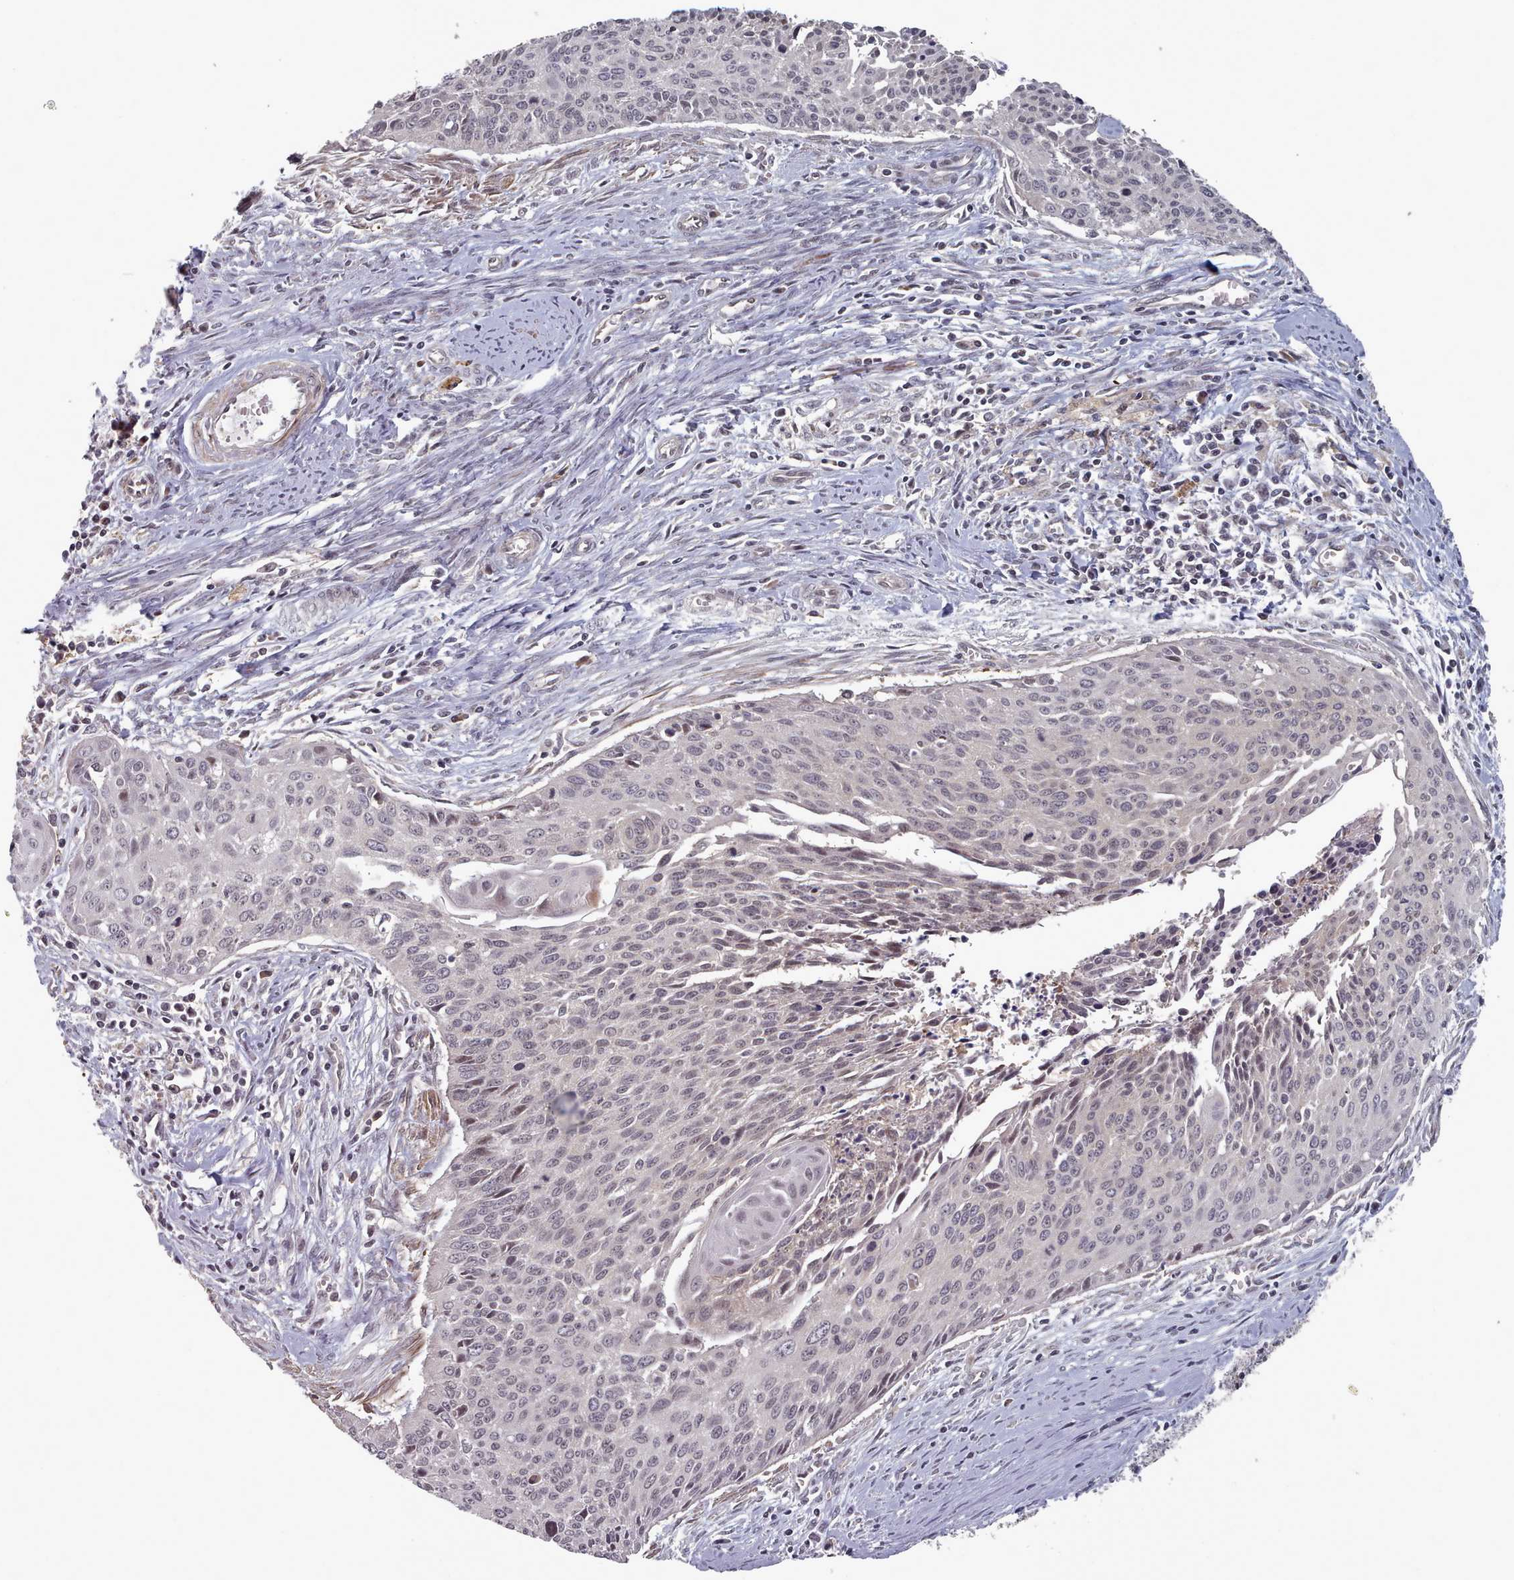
{"staining": {"intensity": "negative", "quantity": "none", "location": "none"}, "tissue": "cervical cancer", "cell_type": "Tumor cells", "image_type": "cancer", "snomed": [{"axis": "morphology", "description": "Squamous cell carcinoma, NOS"}, {"axis": "topography", "description": "Cervix"}], "caption": "Immunohistochemistry (IHC) image of neoplastic tissue: human cervical cancer (squamous cell carcinoma) stained with DAB reveals no significant protein expression in tumor cells. (Brightfield microscopy of DAB (3,3'-diaminobenzidine) immunohistochemistry (IHC) at high magnification).", "gene": "HYAL3", "patient": {"sex": "female", "age": 55}}